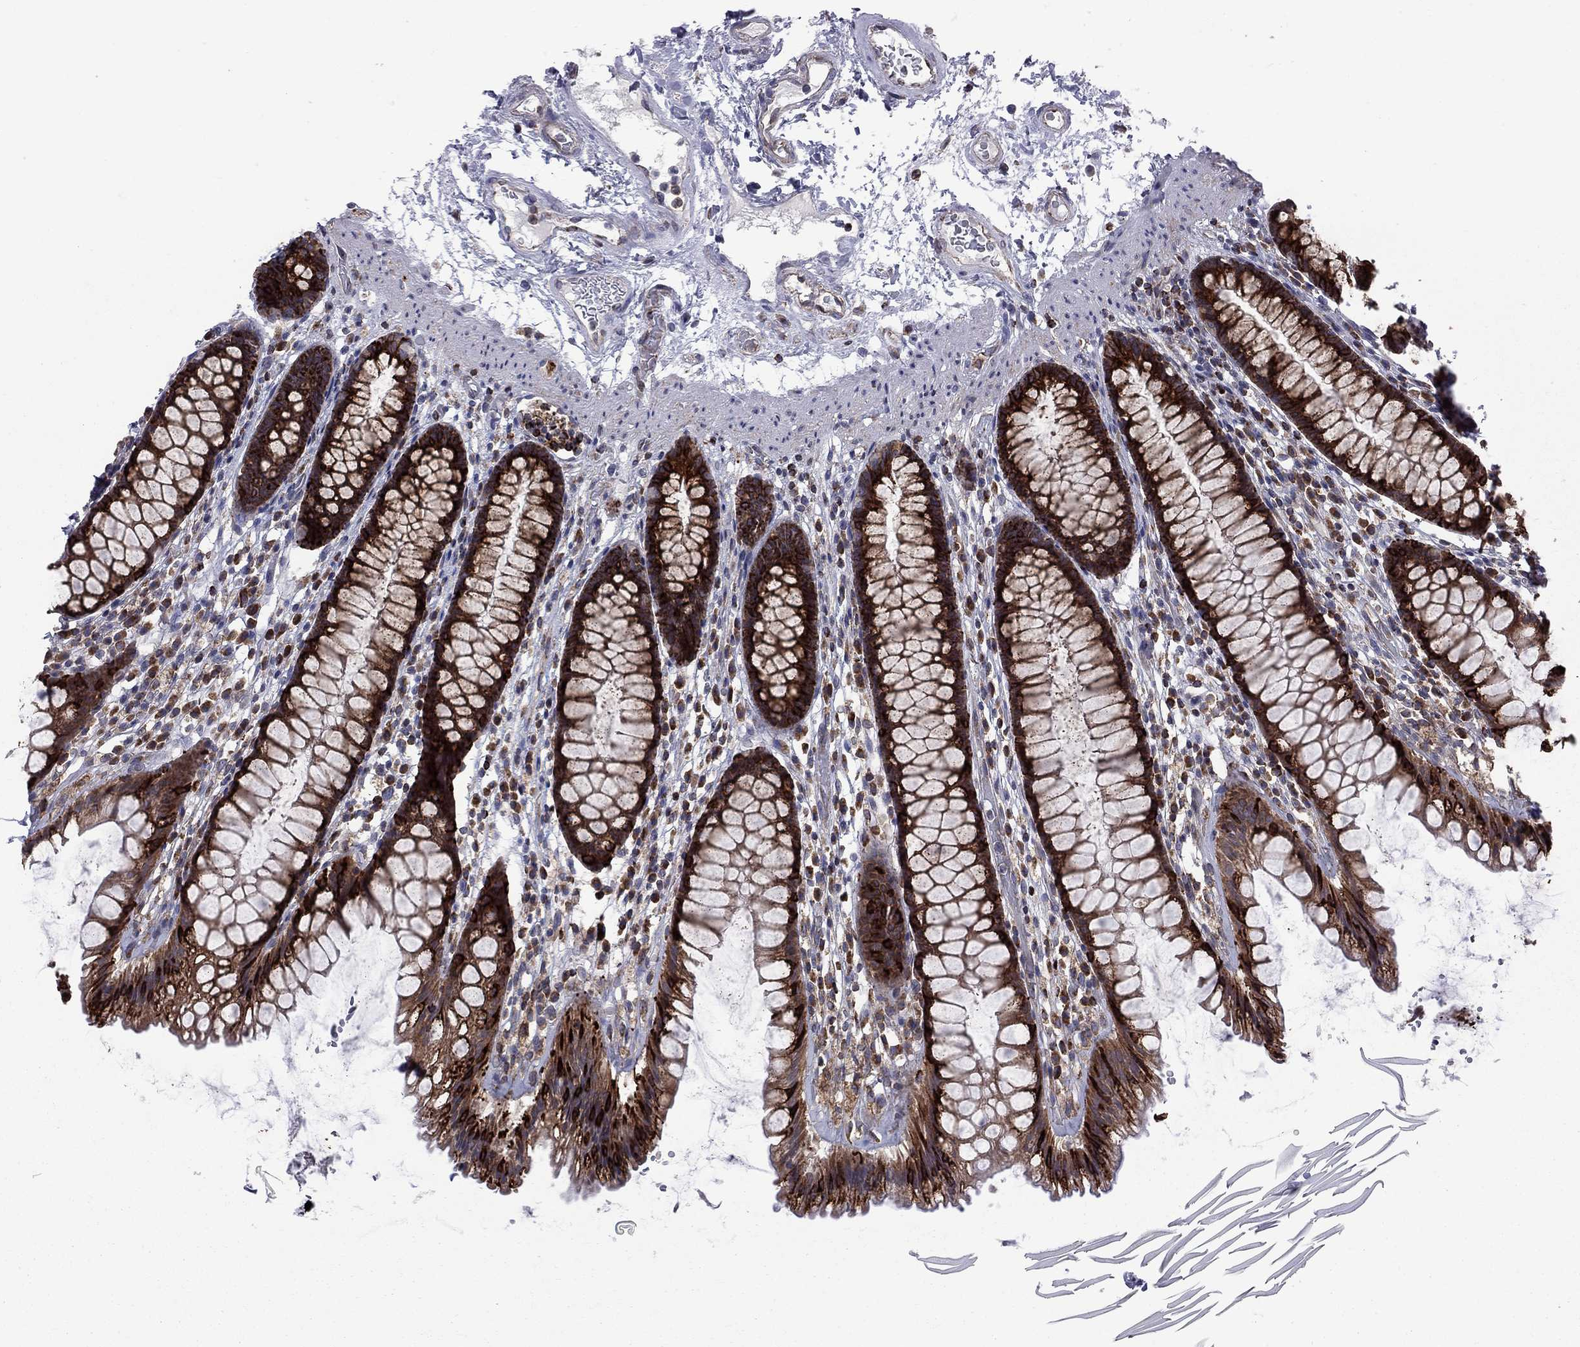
{"staining": {"intensity": "strong", "quantity": "25%-75%", "location": "cytoplasmic/membranous"}, "tissue": "rectum", "cell_type": "Glandular cells", "image_type": "normal", "snomed": [{"axis": "morphology", "description": "Normal tissue, NOS"}, {"axis": "topography", "description": "Rectum"}], "caption": "Immunohistochemical staining of normal human rectum demonstrates strong cytoplasmic/membranous protein positivity in about 25%-75% of glandular cells.", "gene": "CLPTM1", "patient": {"sex": "male", "age": 72}}